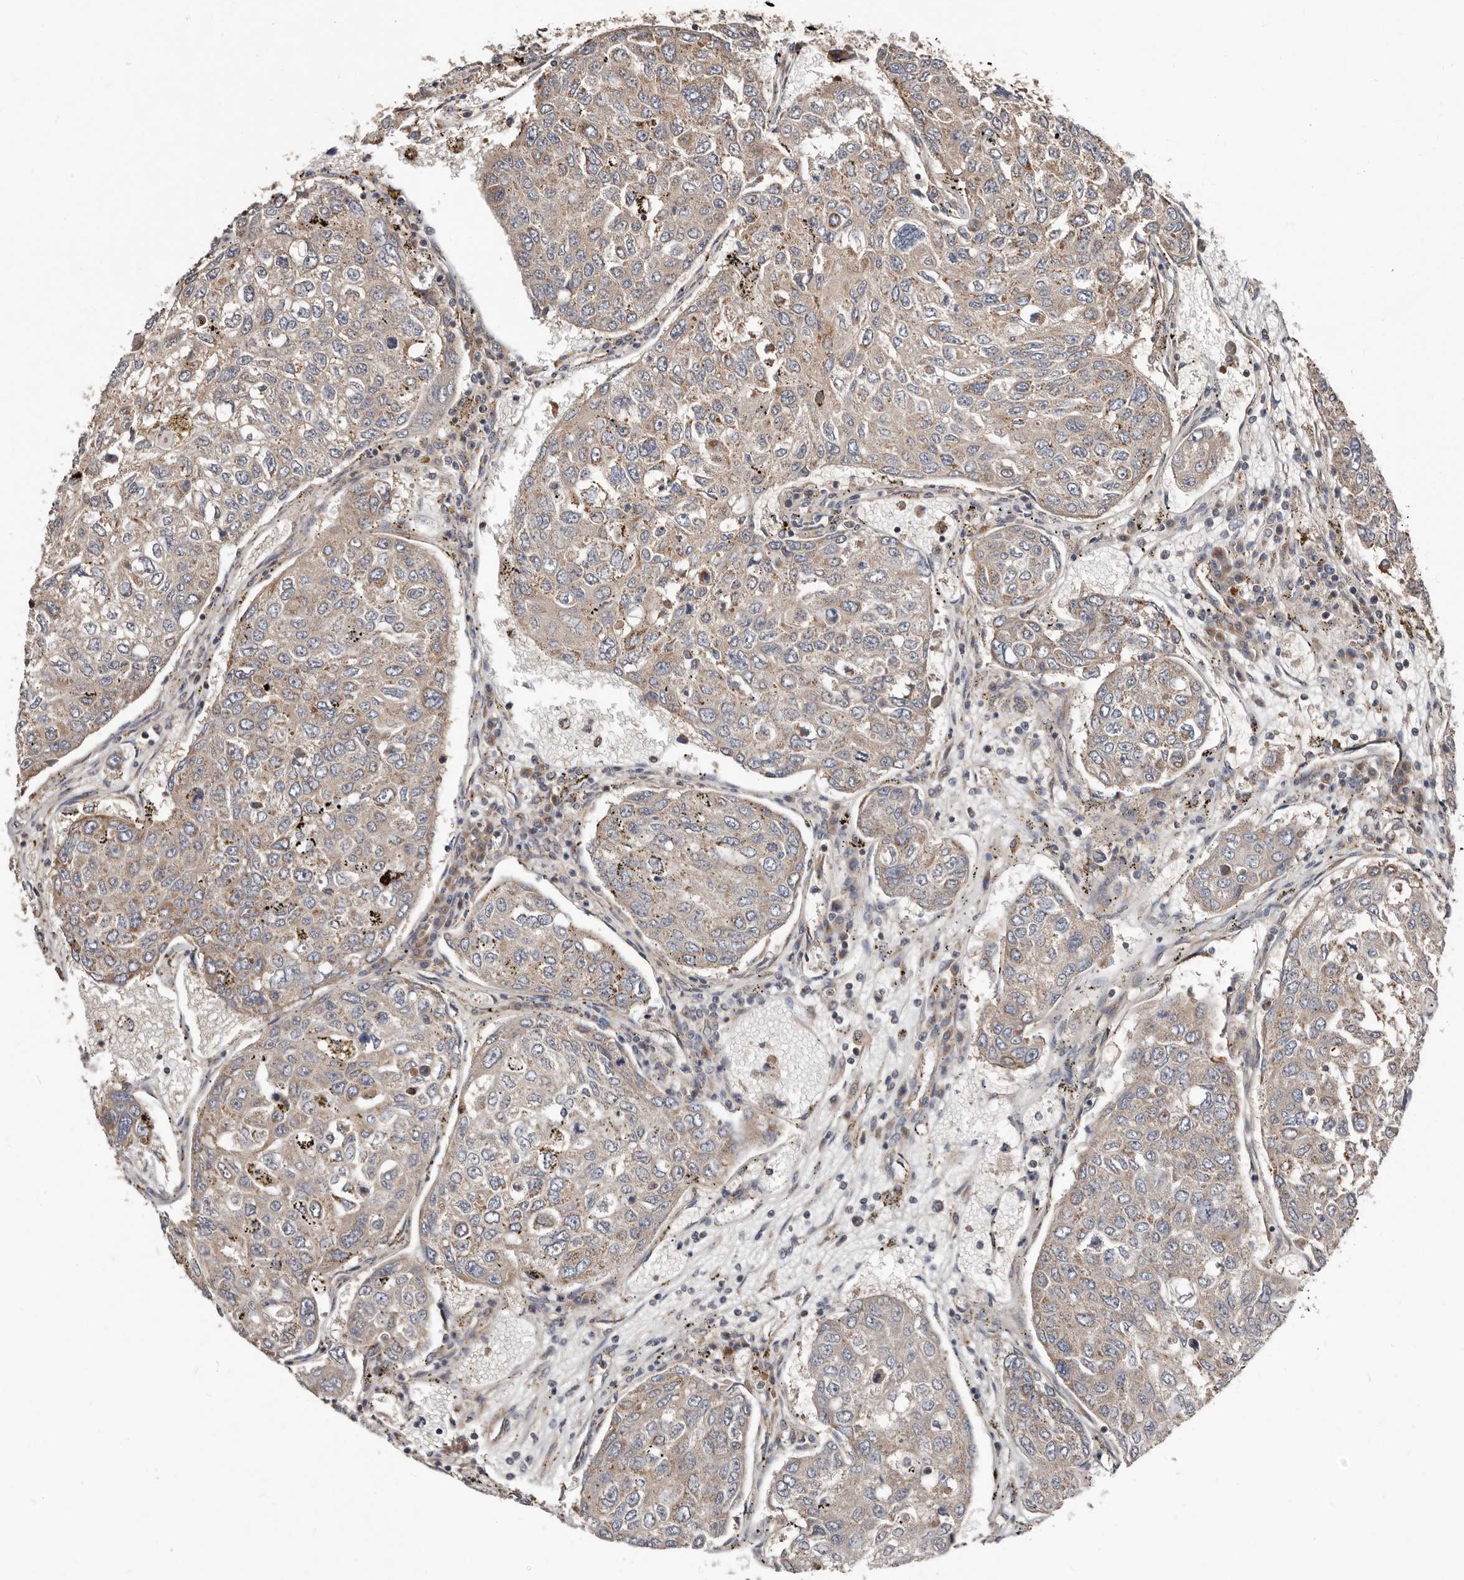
{"staining": {"intensity": "weak", "quantity": "25%-75%", "location": "cytoplasmic/membranous"}, "tissue": "urothelial cancer", "cell_type": "Tumor cells", "image_type": "cancer", "snomed": [{"axis": "morphology", "description": "Urothelial carcinoma, High grade"}, {"axis": "topography", "description": "Lymph node"}, {"axis": "topography", "description": "Urinary bladder"}], "caption": "A brown stain highlights weak cytoplasmic/membranous expression of a protein in urothelial carcinoma (high-grade) tumor cells.", "gene": "COG1", "patient": {"sex": "male", "age": 51}}